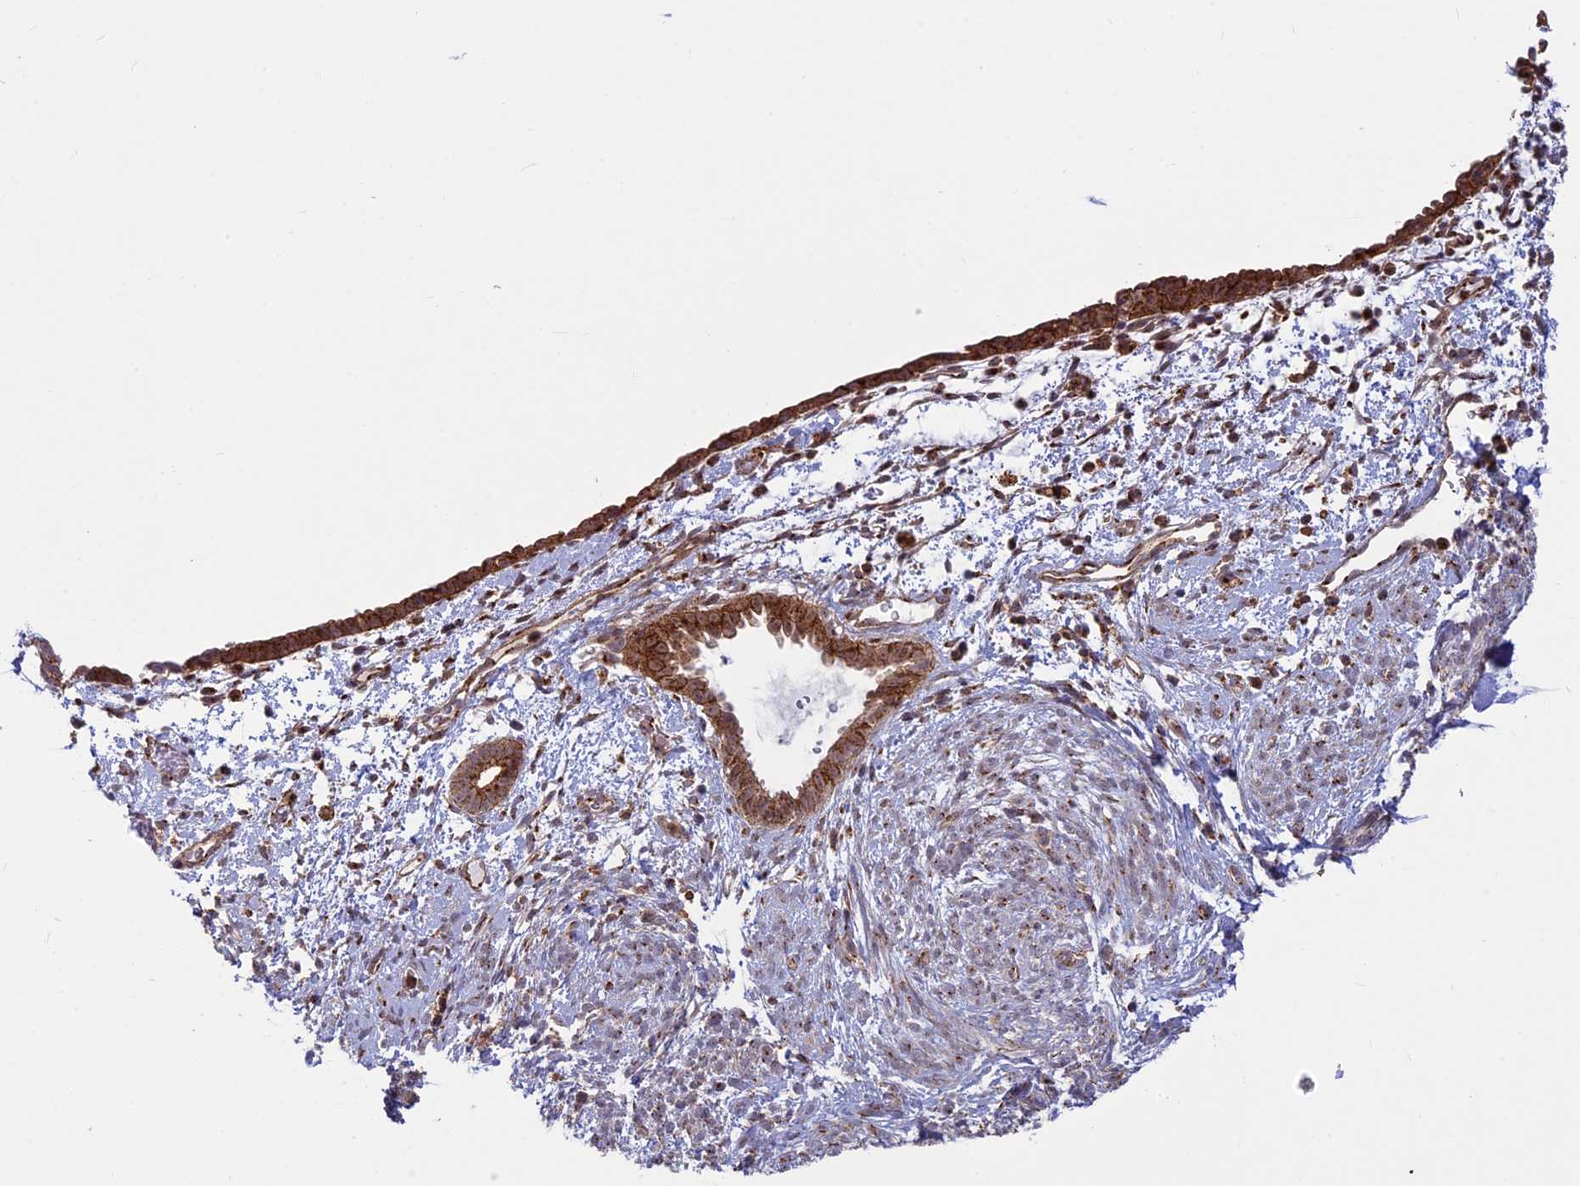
{"staining": {"intensity": "moderate", "quantity": "25%-75%", "location": "cytoplasmic/membranous"}, "tissue": "endometrium", "cell_type": "Cells in endometrial stroma", "image_type": "normal", "snomed": [{"axis": "morphology", "description": "Normal tissue, NOS"}, {"axis": "morphology", "description": "Adenocarcinoma, NOS"}, {"axis": "topography", "description": "Endometrium"}], "caption": "Unremarkable endometrium demonstrates moderate cytoplasmic/membranous staining in approximately 25%-75% of cells in endometrial stroma, visualized by immunohistochemistry.", "gene": "CLINT1", "patient": {"sex": "female", "age": 57}}